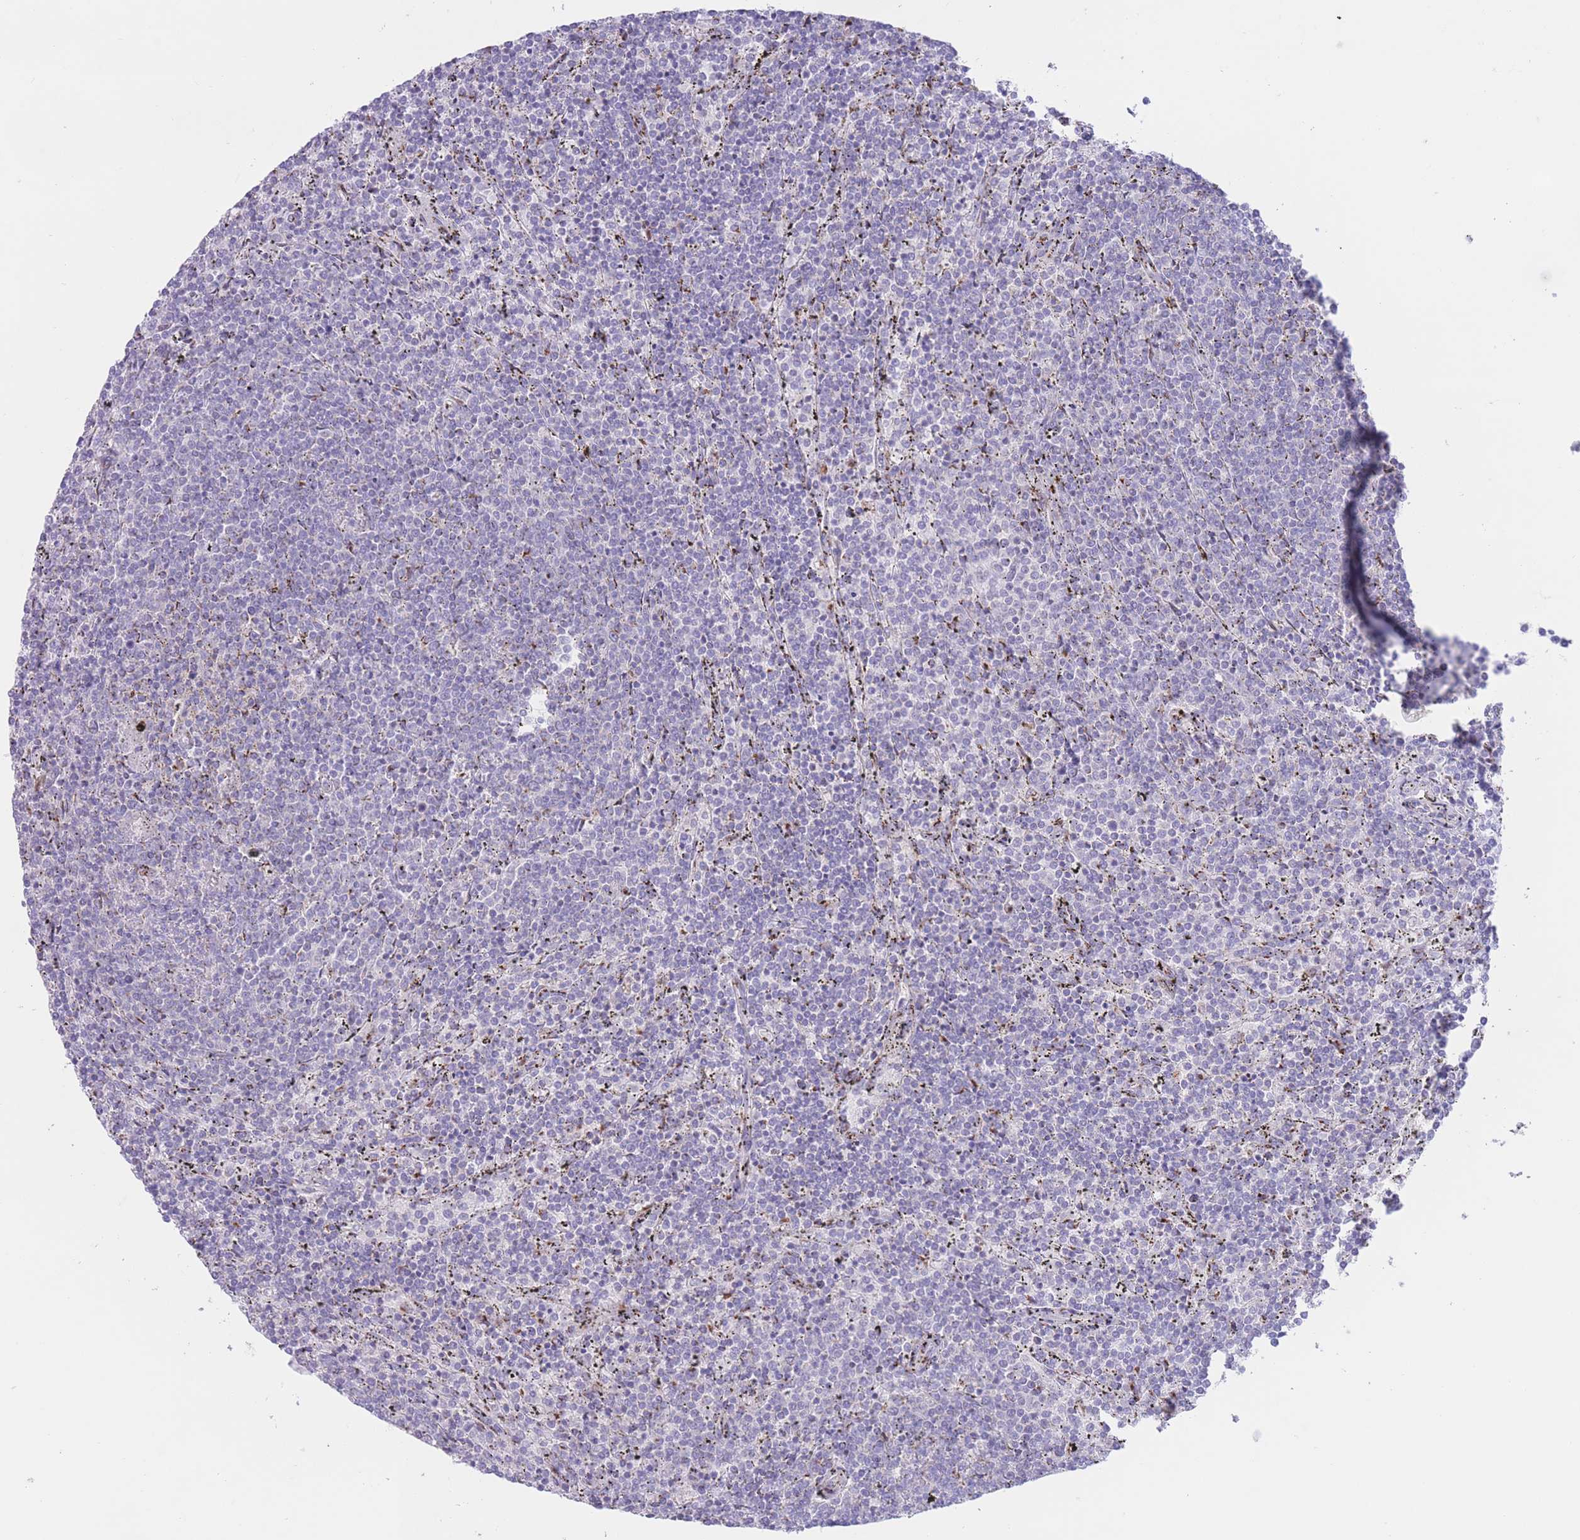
{"staining": {"intensity": "negative", "quantity": "none", "location": "none"}, "tissue": "lymphoma", "cell_type": "Tumor cells", "image_type": "cancer", "snomed": [{"axis": "morphology", "description": "Malignant lymphoma, non-Hodgkin's type, Low grade"}, {"axis": "topography", "description": "Spleen"}], "caption": "This is an IHC image of human lymphoma. There is no staining in tumor cells.", "gene": "MPND", "patient": {"sex": "female", "age": 50}}